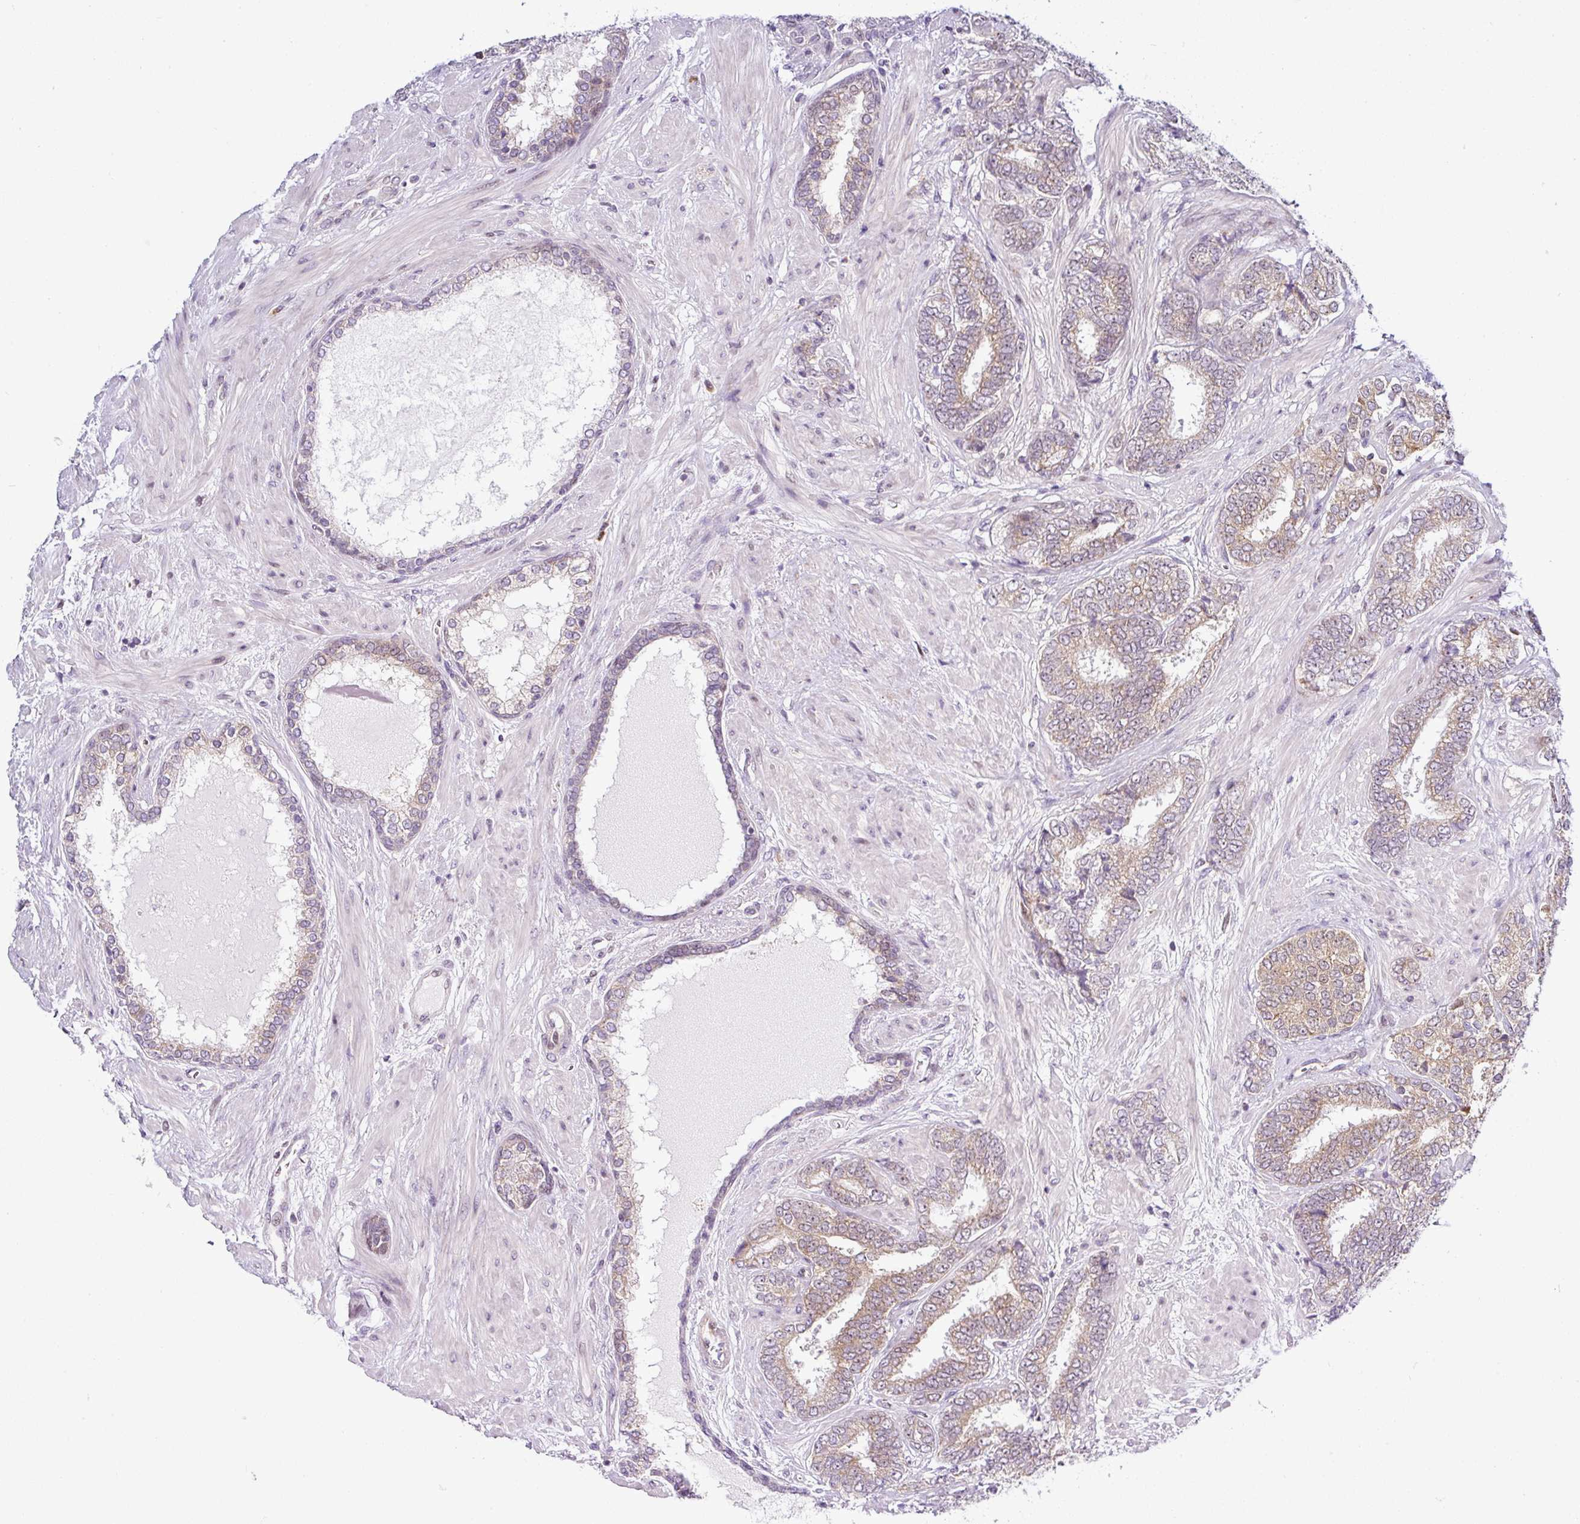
{"staining": {"intensity": "weak", "quantity": ">75%", "location": "cytoplasmic/membranous"}, "tissue": "prostate cancer", "cell_type": "Tumor cells", "image_type": "cancer", "snomed": [{"axis": "morphology", "description": "Adenocarcinoma, High grade"}, {"axis": "topography", "description": "Prostate"}], "caption": "An image of prostate cancer stained for a protein reveals weak cytoplasmic/membranous brown staining in tumor cells. (Brightfield microscopy of DAB IHC at high magnification).", "gene": "NDUFB2", "patient": {"sex": "male", "age": 72}}